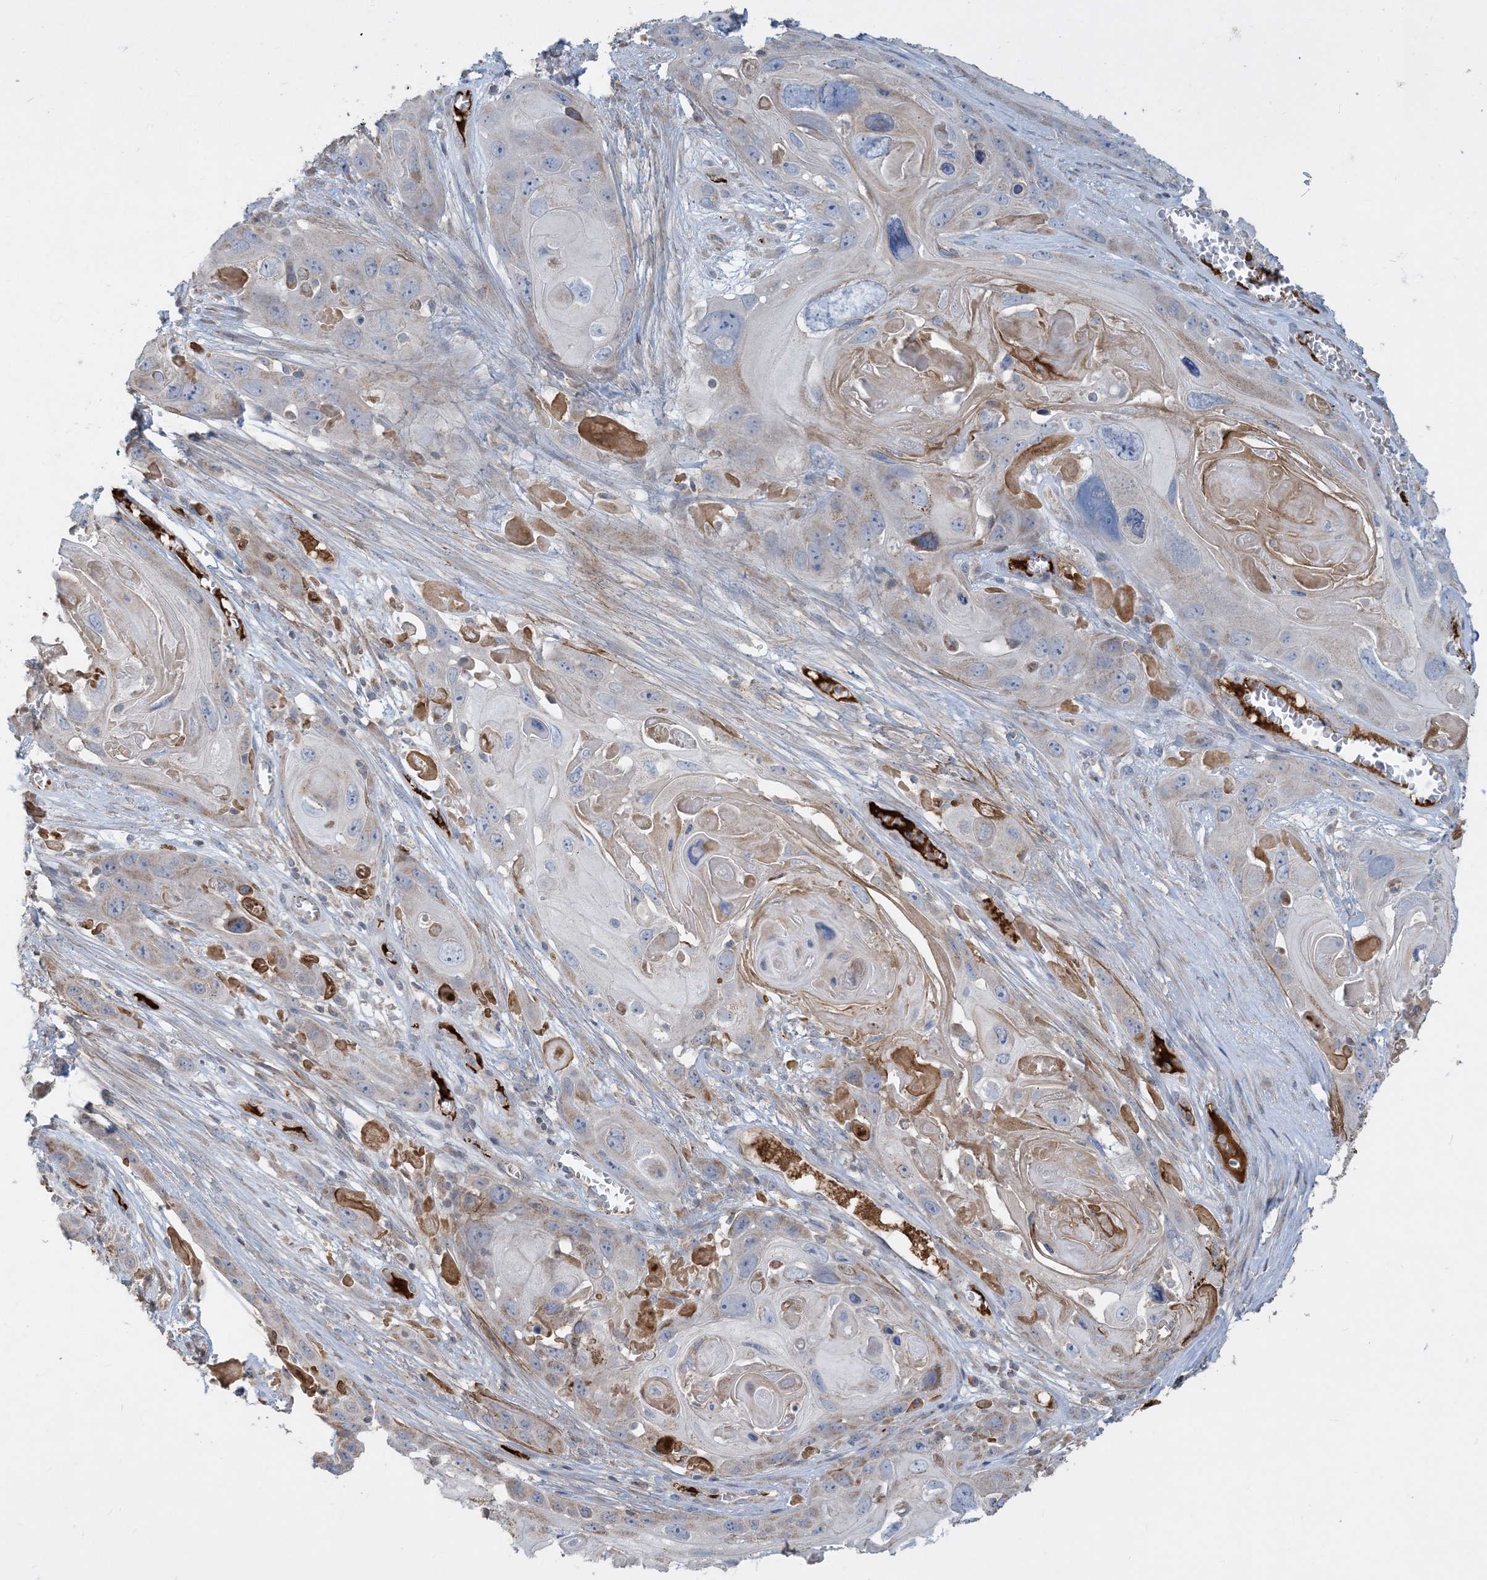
{"staining": {"intensity": "moderate", "quantity": "<25%", "location": "cytoplasmic/membranous"}, "tissue": "skin cancer", "cell_type": "Tumor cells", "image_type": "cancer", "snomed": [{"axis": "morphology", "description": "Squamous cell carcinoma, NOS"}, {"axis": "topography", "description": "Skin"}], "caption": "Skin squamous cell carcinoma stained with a brown dye shows moderate cytoplasmic/membranous positive staining in approximately <25% of tumor cells.", "gene": "ECHDC1", "patient": {"sex": "male", "age": 55}}